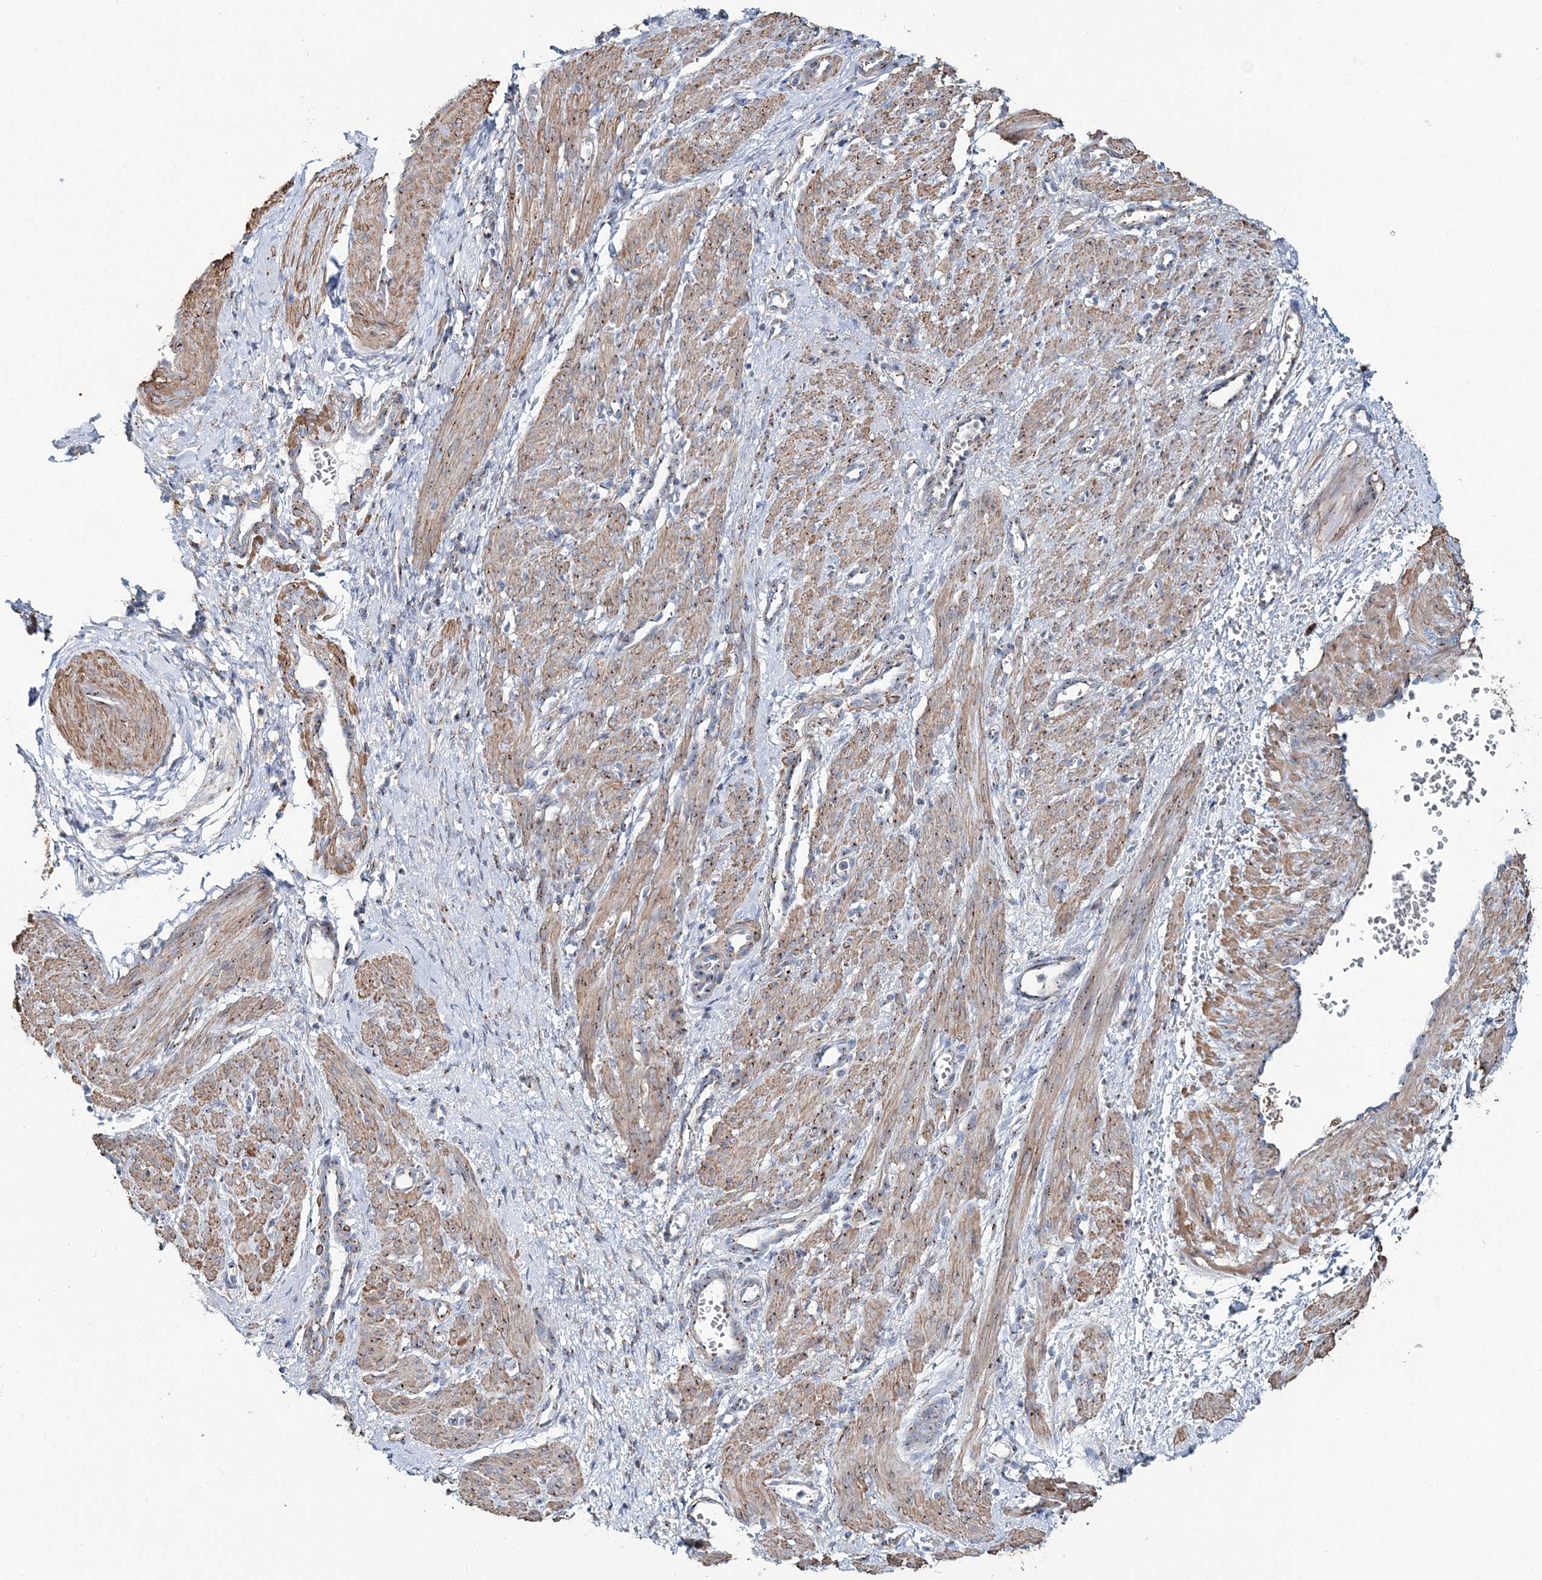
{"staining": {"intensity": "moderate", "quantity": ">75%", "location": "cytoplasmic/membranous"}, "tissue": "smooth muscle", "cell_type": "Smooth muscle cells", "image_type": "normal", "snomed": [{"axis": "morphology", "description": "Normal tissue, NOS"}, {"axis": "topography", "description": "Endometrium"}], "caption": "A high-resolution image shows immunohistochemistry staining of benign smooth muscle, which exhibits moderate cytoplasmic/membranous positivity in about >75% of smooth muscle cells.", "gene": "MAN1A2", "patient": {"sex": "female", "age": 33}}